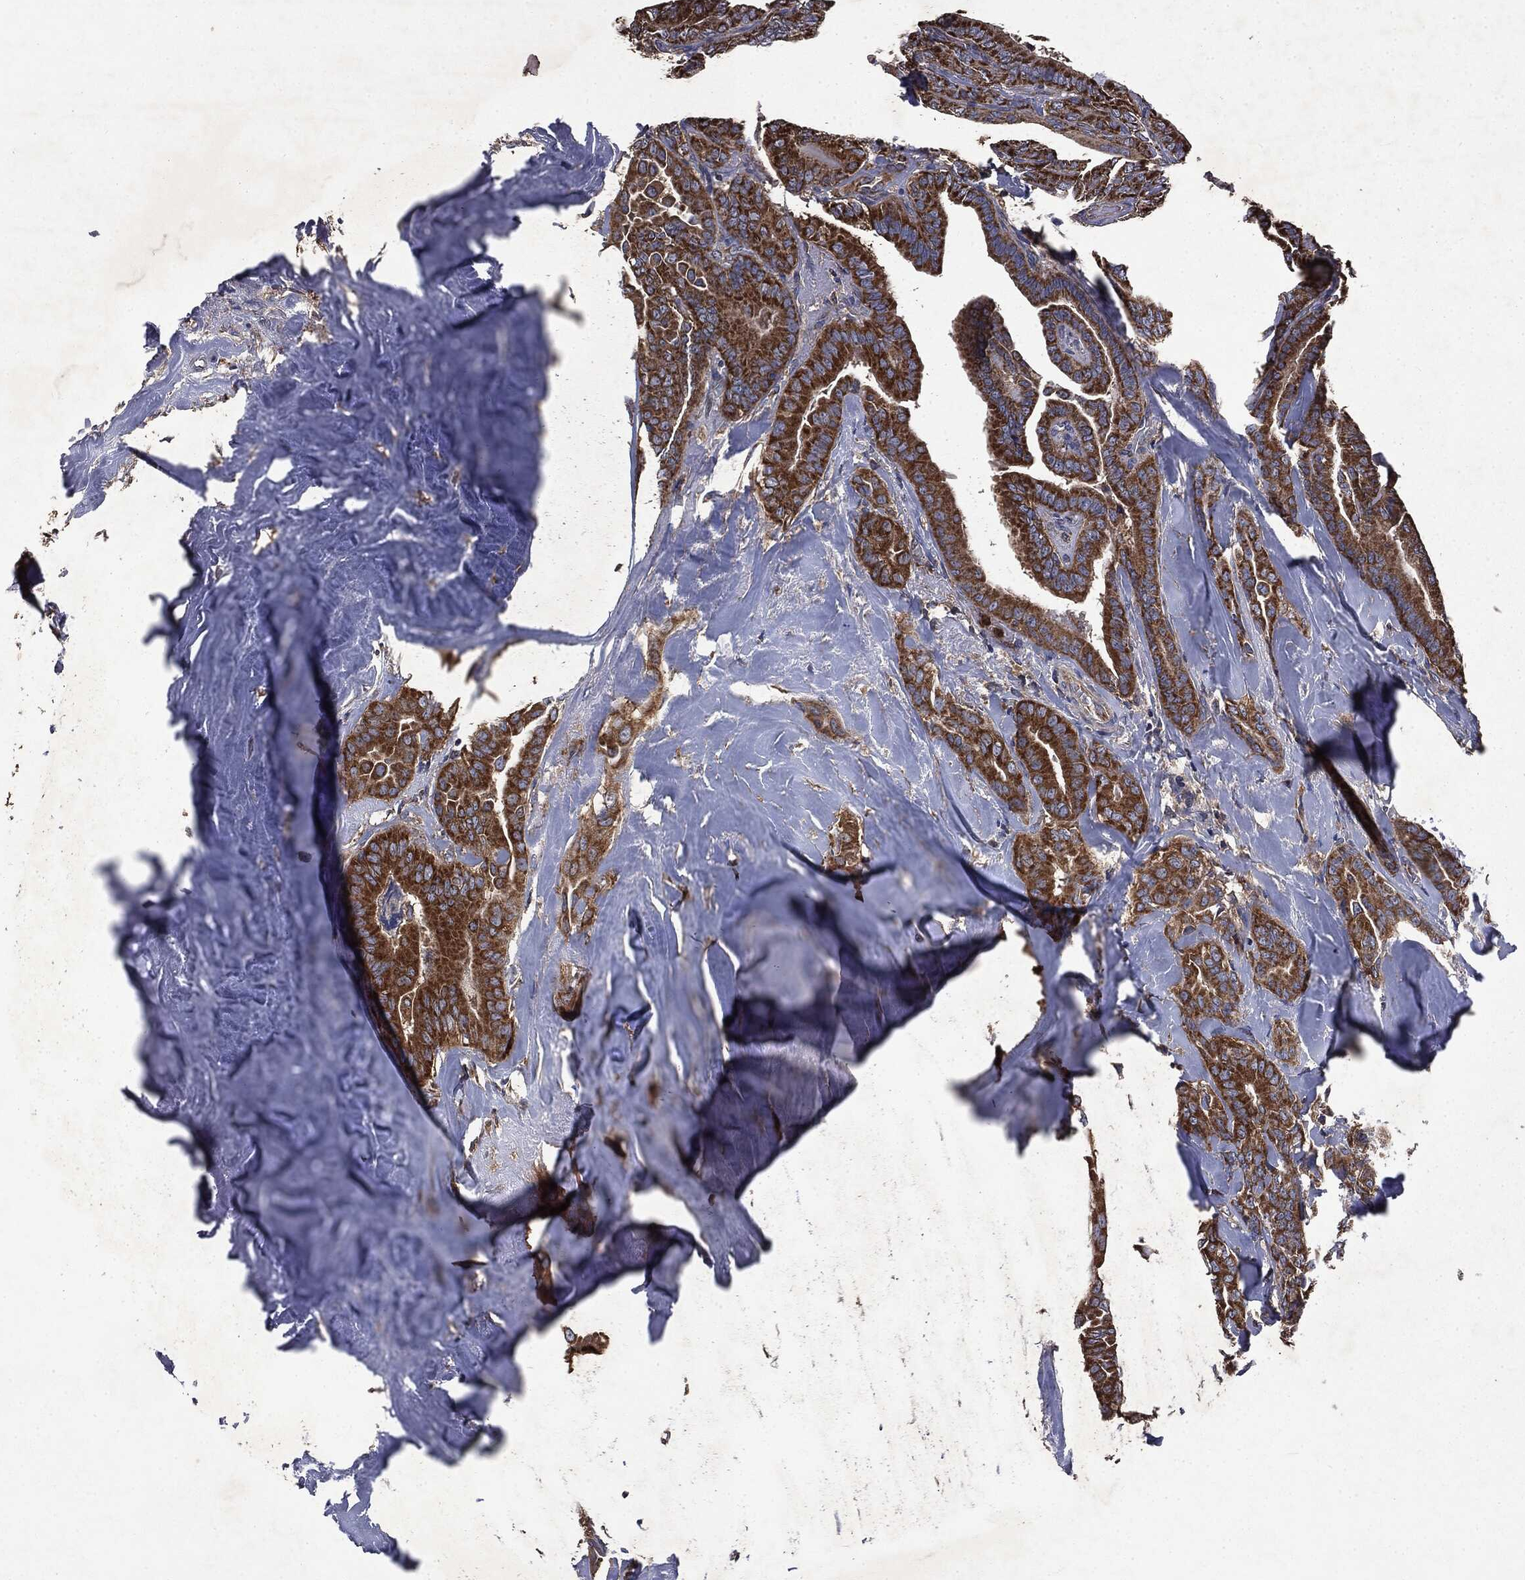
{"staining": {"intensity": "strong", "quantity": ">75%", "location": "cytoplasmic/membranous"}, "tissue": "thyroid cancer", "cell_type": "Tumor cells", "image_type": "cancer", "snomed": [{"axis": "morphology", "description": "Papillary adenocarcinoma, NOS"}, {"axis": "topography", "description": "Thyroid gland"}], "caption": "The image reveals staining of thyroid papillary adenocarcinoma, revealing strong cytoplasmic/membranous protein staining (brown color) within tumor cells. (DAB IHC, brown staining for protein, blue staining for nuclei).", "gene": "MAPK6", "patient": {"sex": "male", "age": 61}}